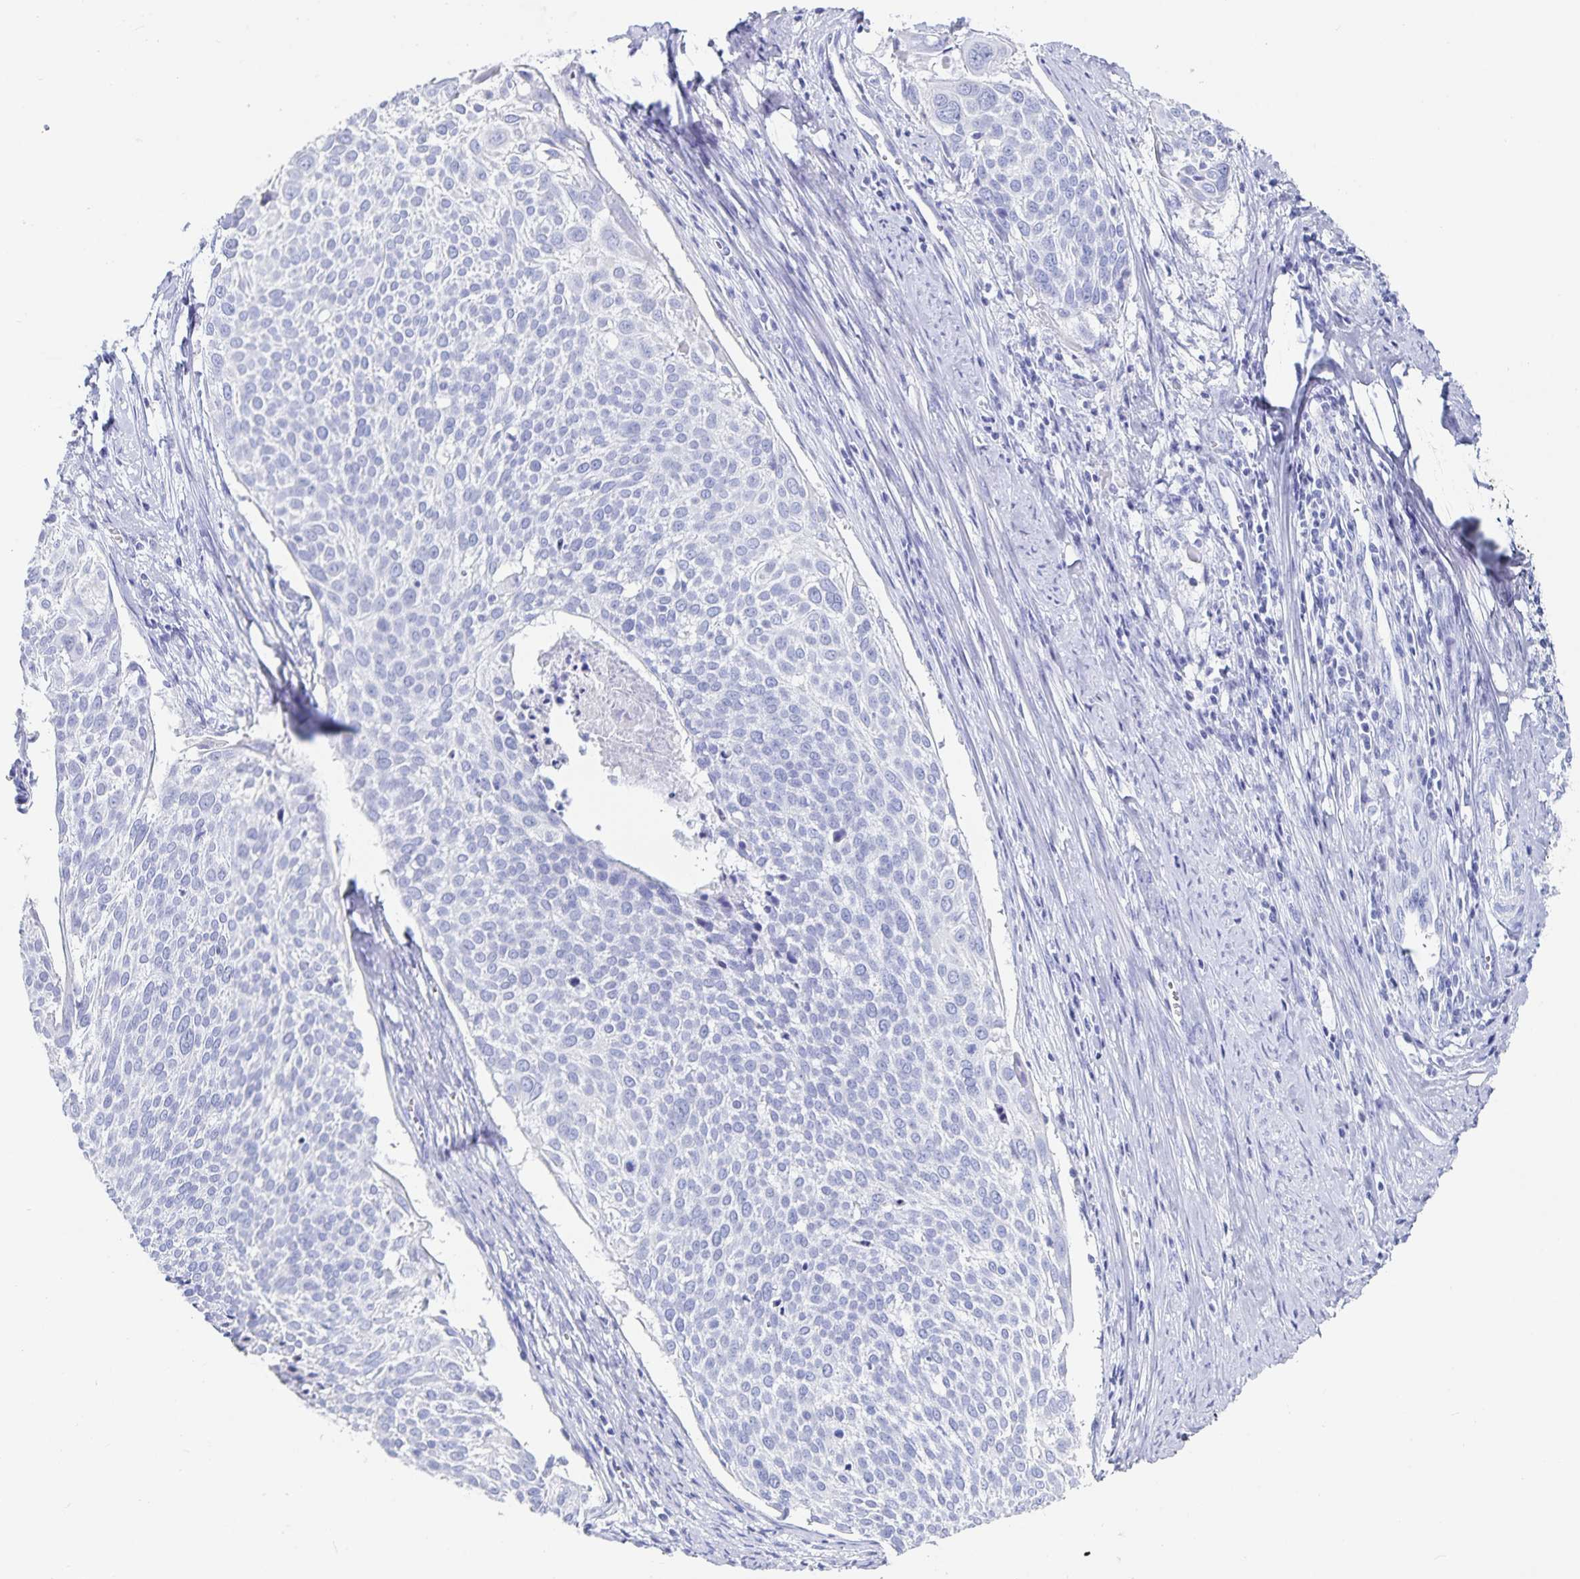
{"staining": {"intensity": "negative", "quantity": "none", "location": "none"}, "tissue": "cervical cancer", "cell_type": "Tumor cells", "image_type": "cancer", "snomed": [{"axis": "morphology", "description": "Squamous cell carcinoma, NOS"}, {"axis": "topography", "description": "Cervix"}], "caption": "DAB (3,3'-diaminobenzidine) immunohistochemical staining of human cervical cancer (squamous cell carcinoma) reveals no significant expression in tumor cells.", "gene": "C19orf73", "patient": {"sex": "female", "age": 39}}